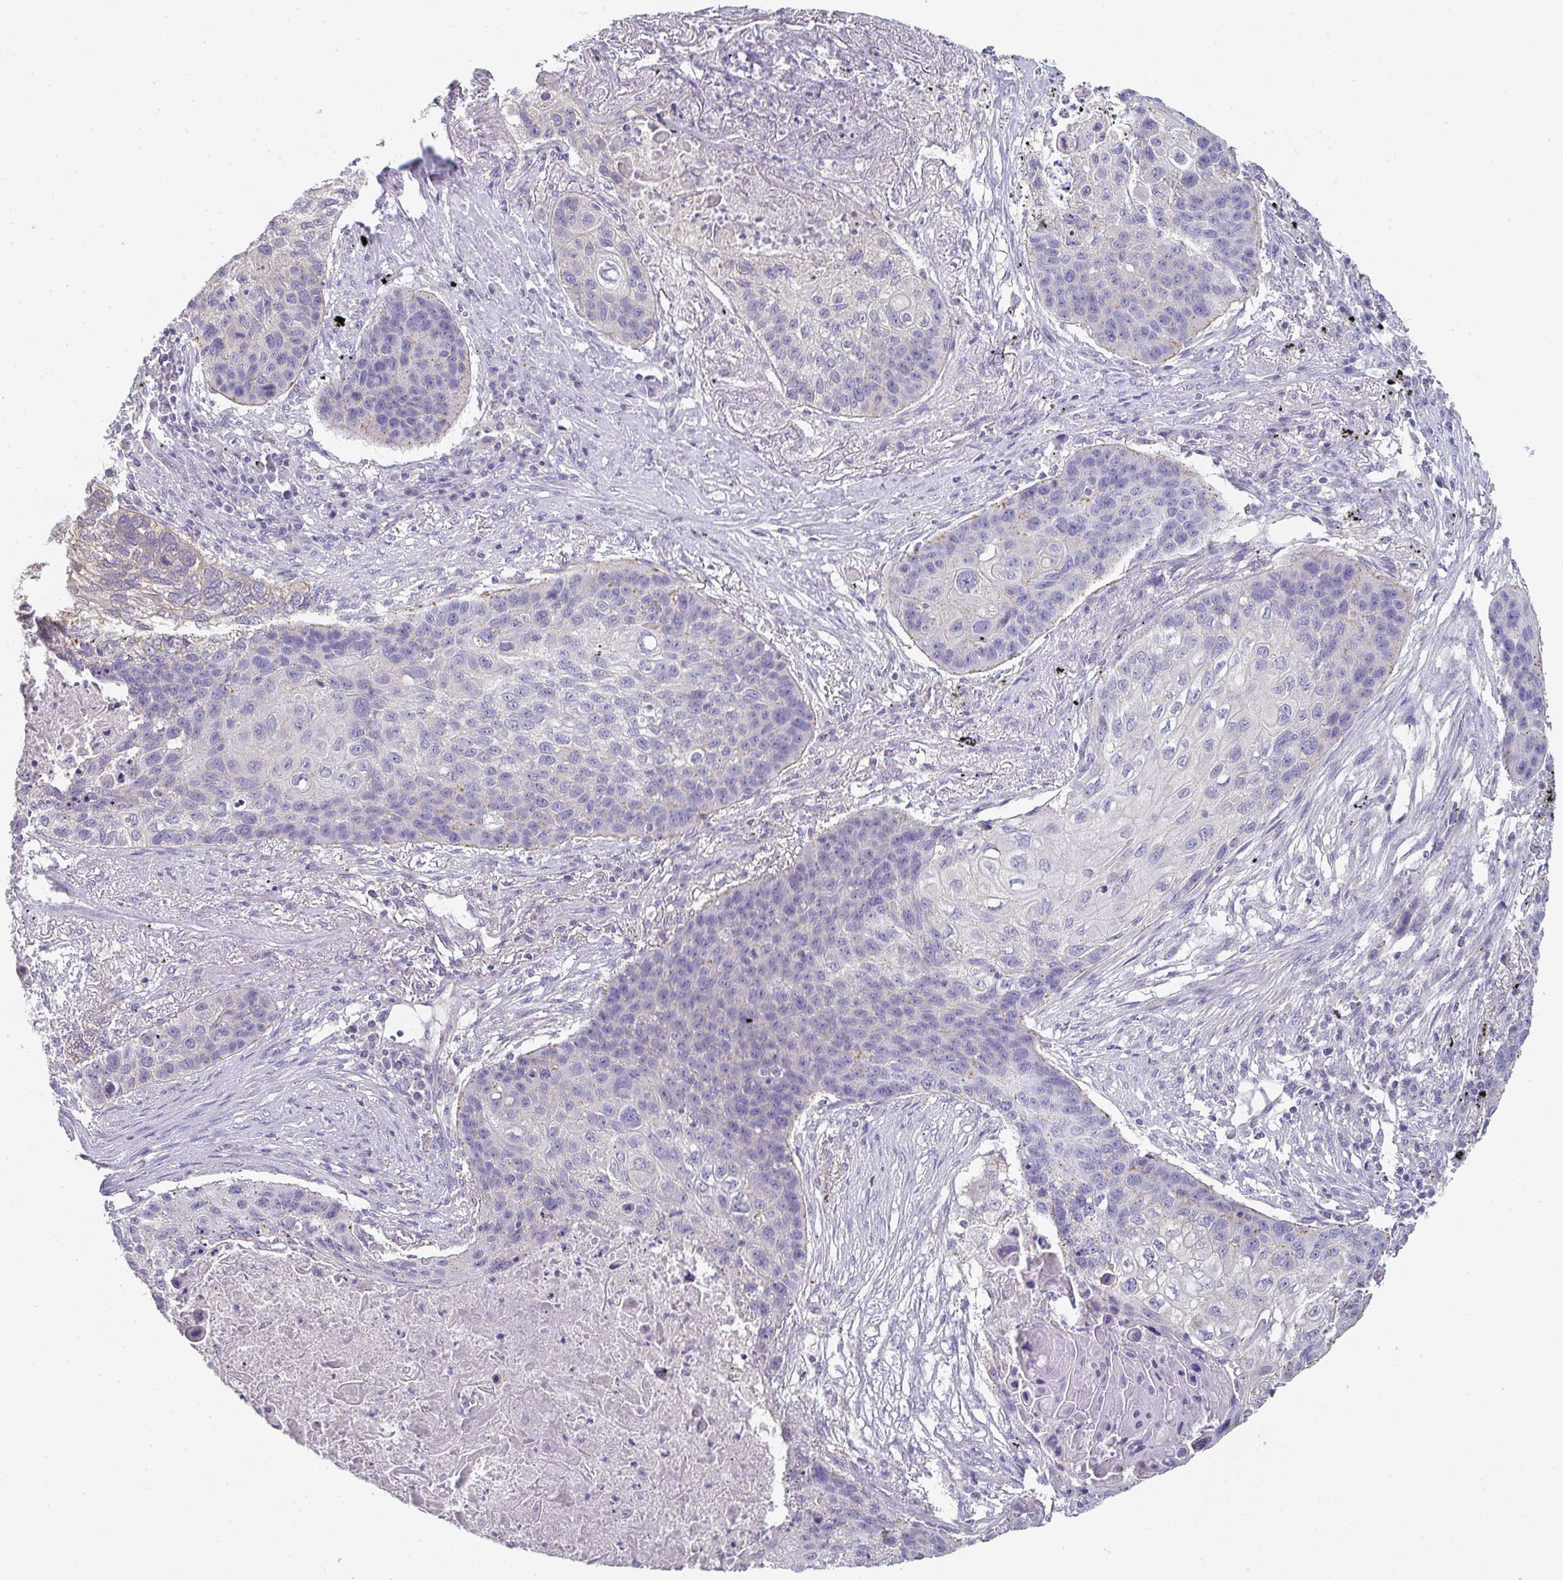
{"staining": {"intensity": "negative", "quantity": "none", "location": "none"}, "tissue": "lung cancer", "cell_type": "Tumor cells", "image_type": "cancer", "snomed": [{"axis": "morphology", "description": "Squamous cell carcinoma, NOS"}, {"axis": "topography", "description": "Lung"}], "caption": "A micrograph of human squamous cell carcinoma (lung) is negative for staining in tumor cells. (IHC, brightfield microscopy, high magnification).", "gene": "CHMP5", "patient": {"sex": "female", "age": 63}}